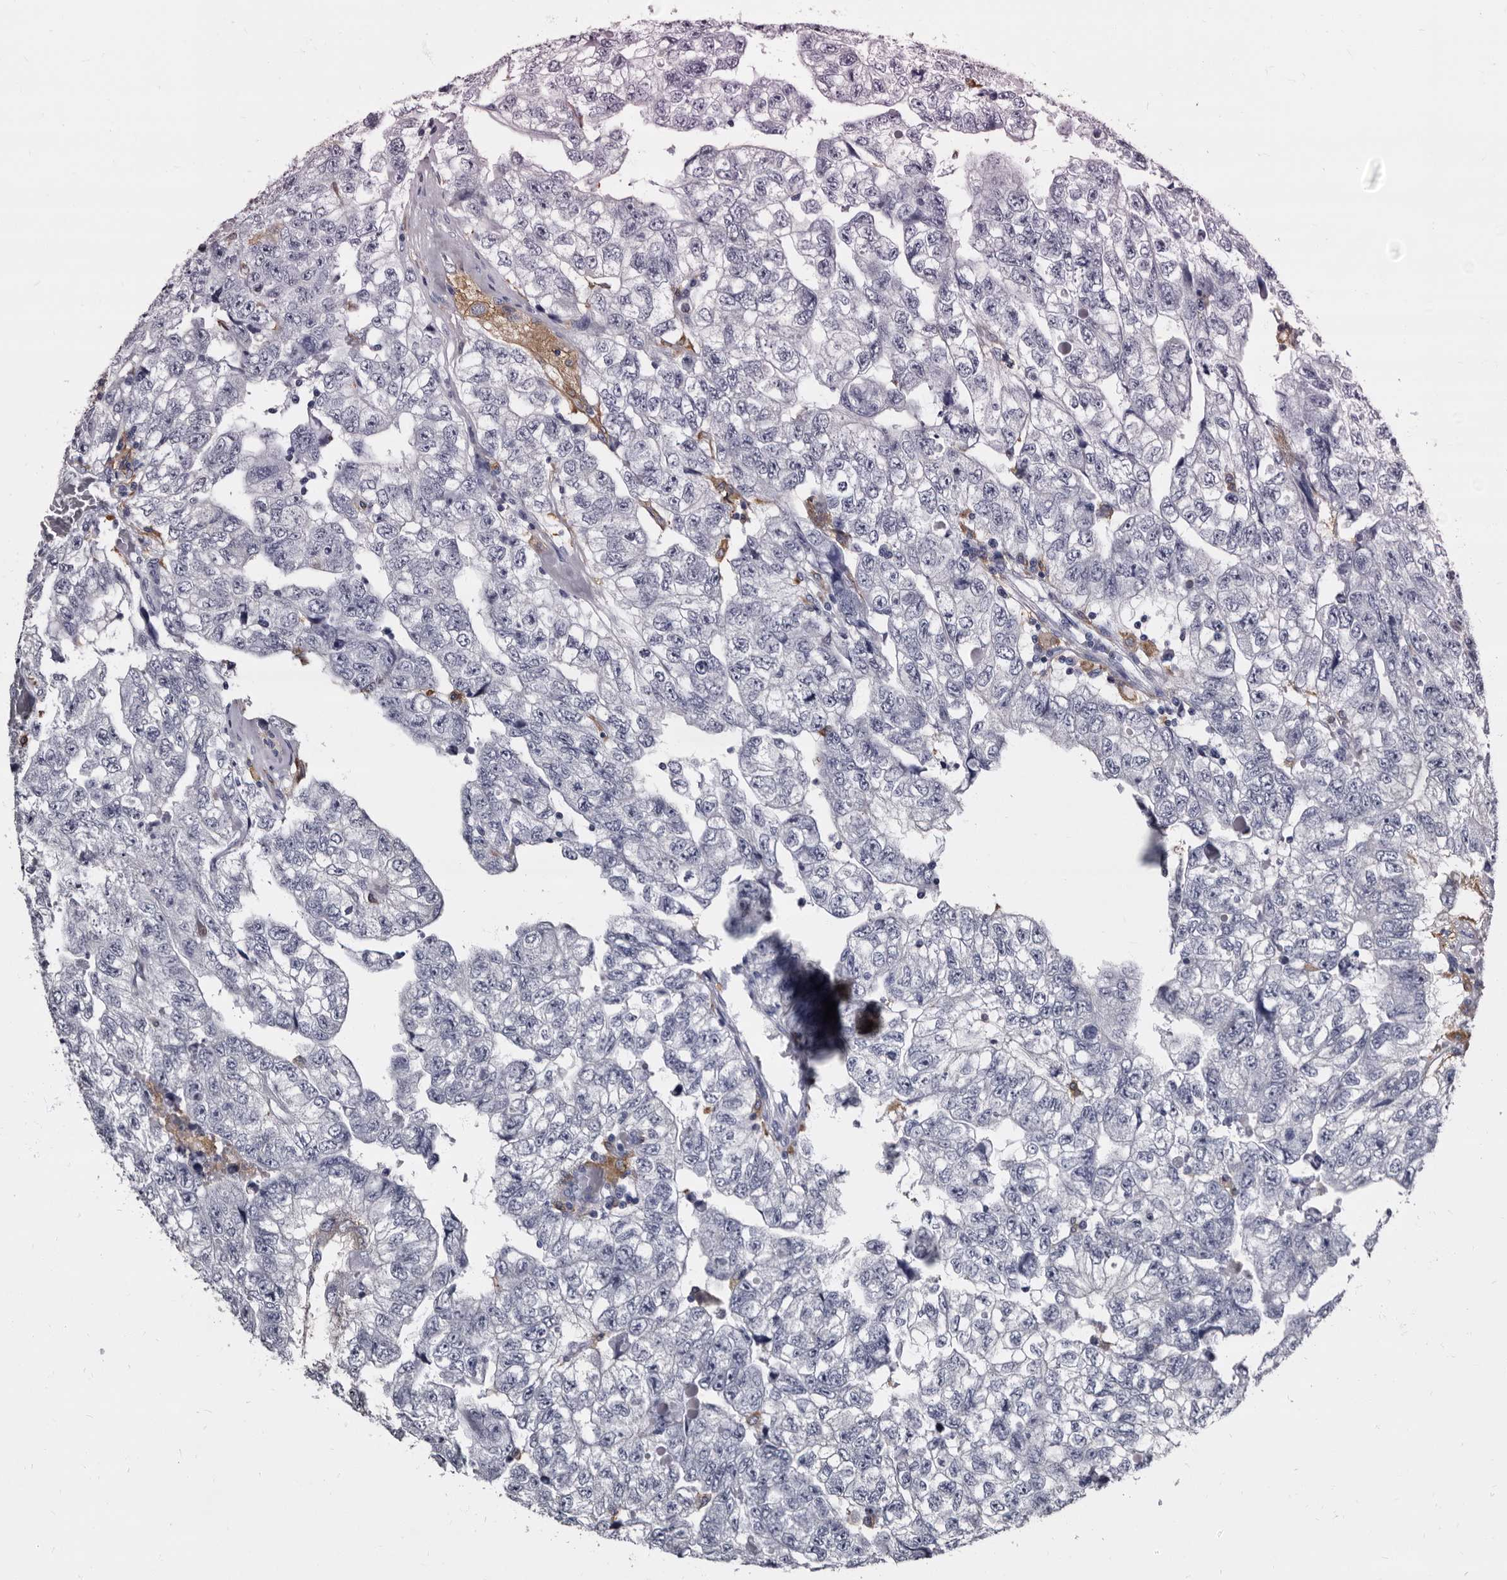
{"staining": {"intensity": "negative", "quantity": "none", "location": "none"}, "tissue": "testis cancer", "cell_type": "Tumor cells", "image_type": "cancer", "snomed": [{"axis": "morphology", "description": "Carcinoma, Embryonal, NOS"}, {"axis": "topography", "description": "Testis"}], "caption": "Embryonal carcinoma (testis) stained for a protein using immunohistochemistry demonstrates no positivity tumor cells.", "gene": "EPB41L3", "patient": {"sex": "male", "age": 36}}